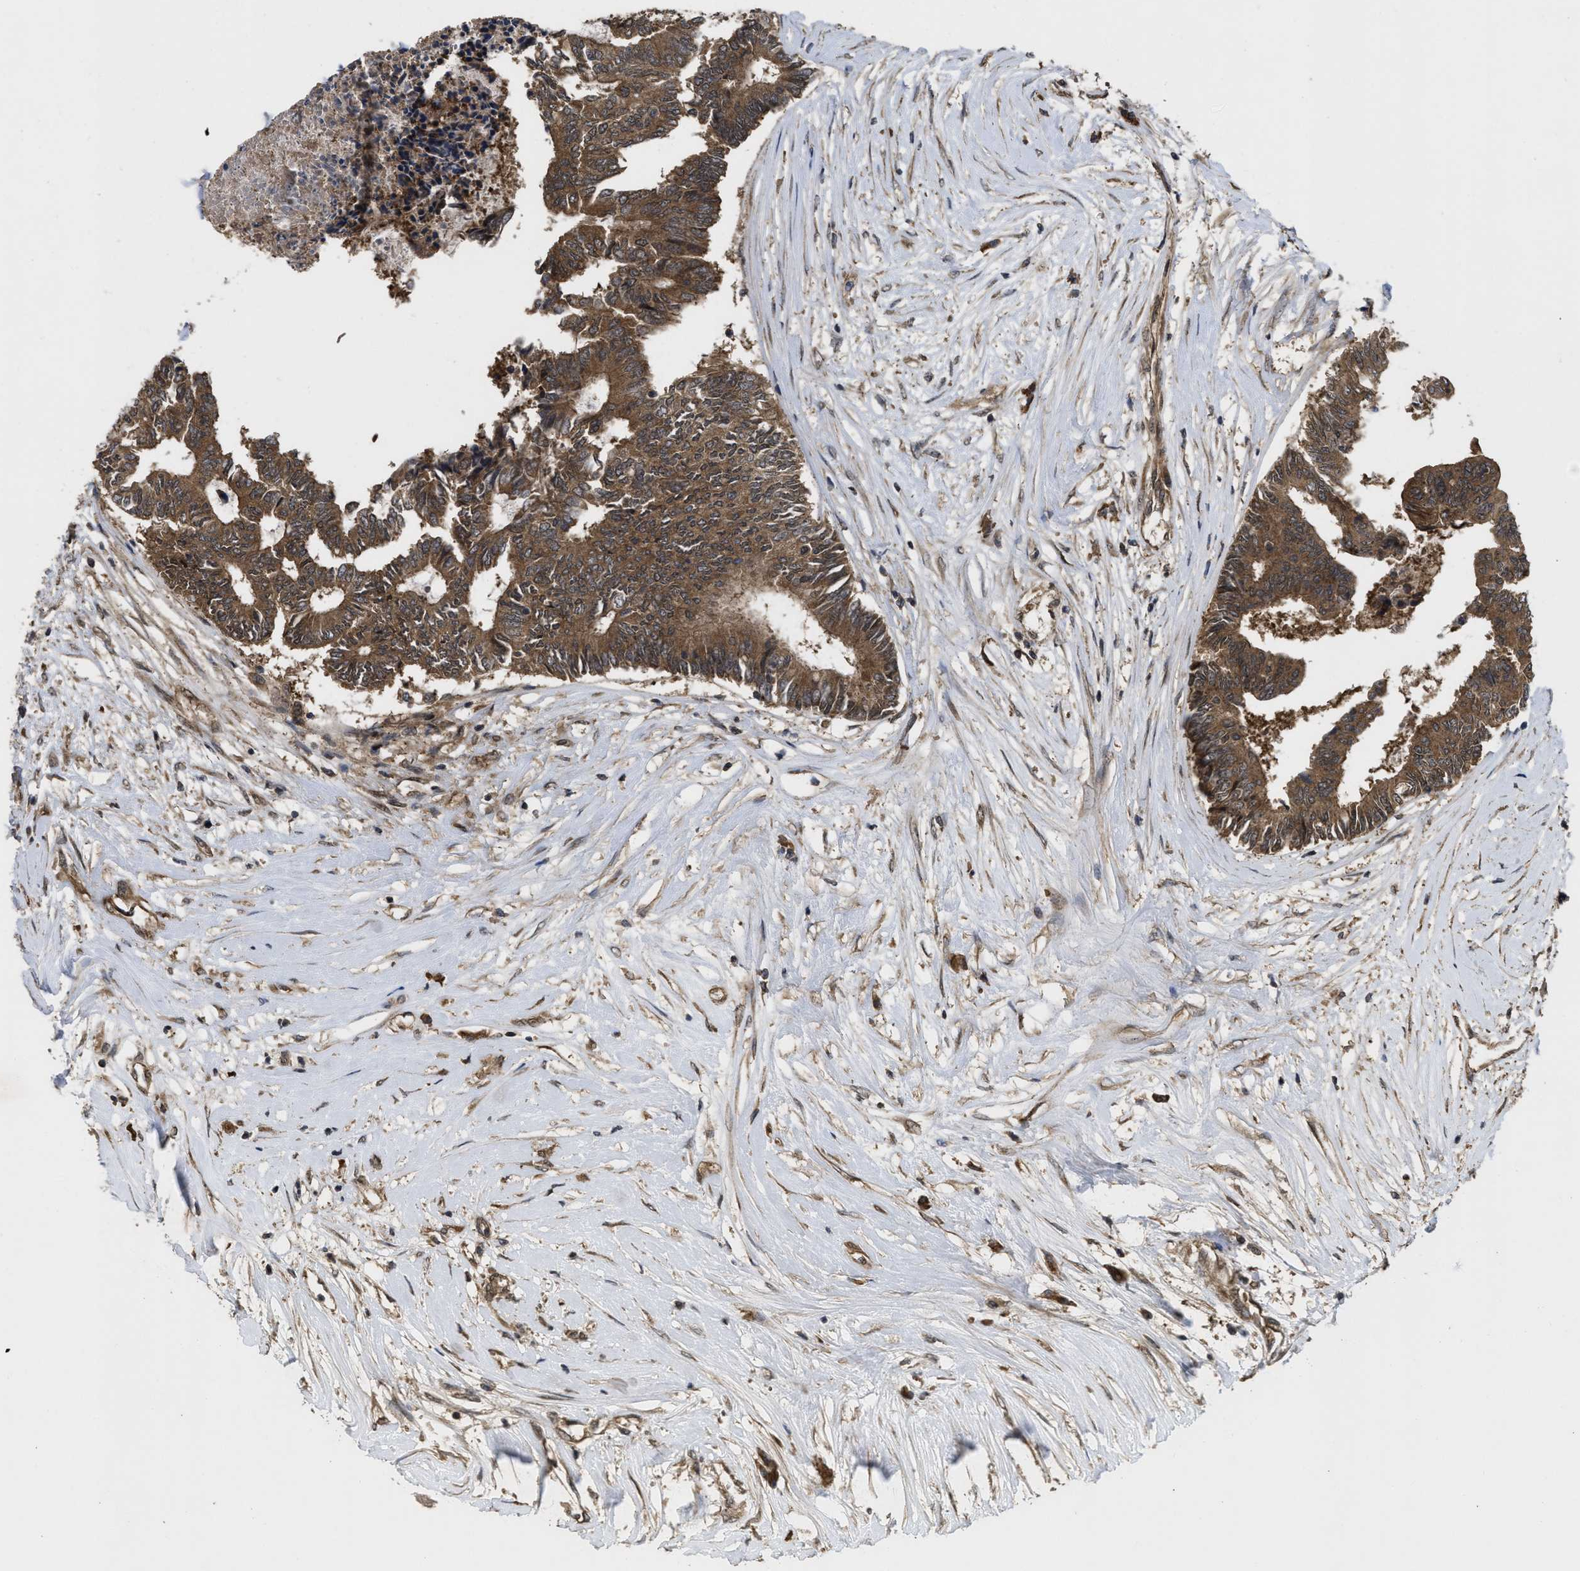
{"staining": {"intensity": "strong", "quantity": ">75%", "location": "cytoplasmic/membranous"}, "tissue": "colorectal cancer", "cell_type": "Tumor cells", "image_type": "cancer", "snomed": [{"axis": "morphology", "description": "Adenocarcinoma, NOS"}, {"axis": "topography", "description": "Rectum"}], "caption": "Immunohistochemical staining of adenocarcinoma (colorectal) demonstrates high levels of strong cytoplasmic/membranous protein expression in approximately >75% of tumor cells.", "gene": "FZD6", "patient": {"sex": "male", "age": 63}}